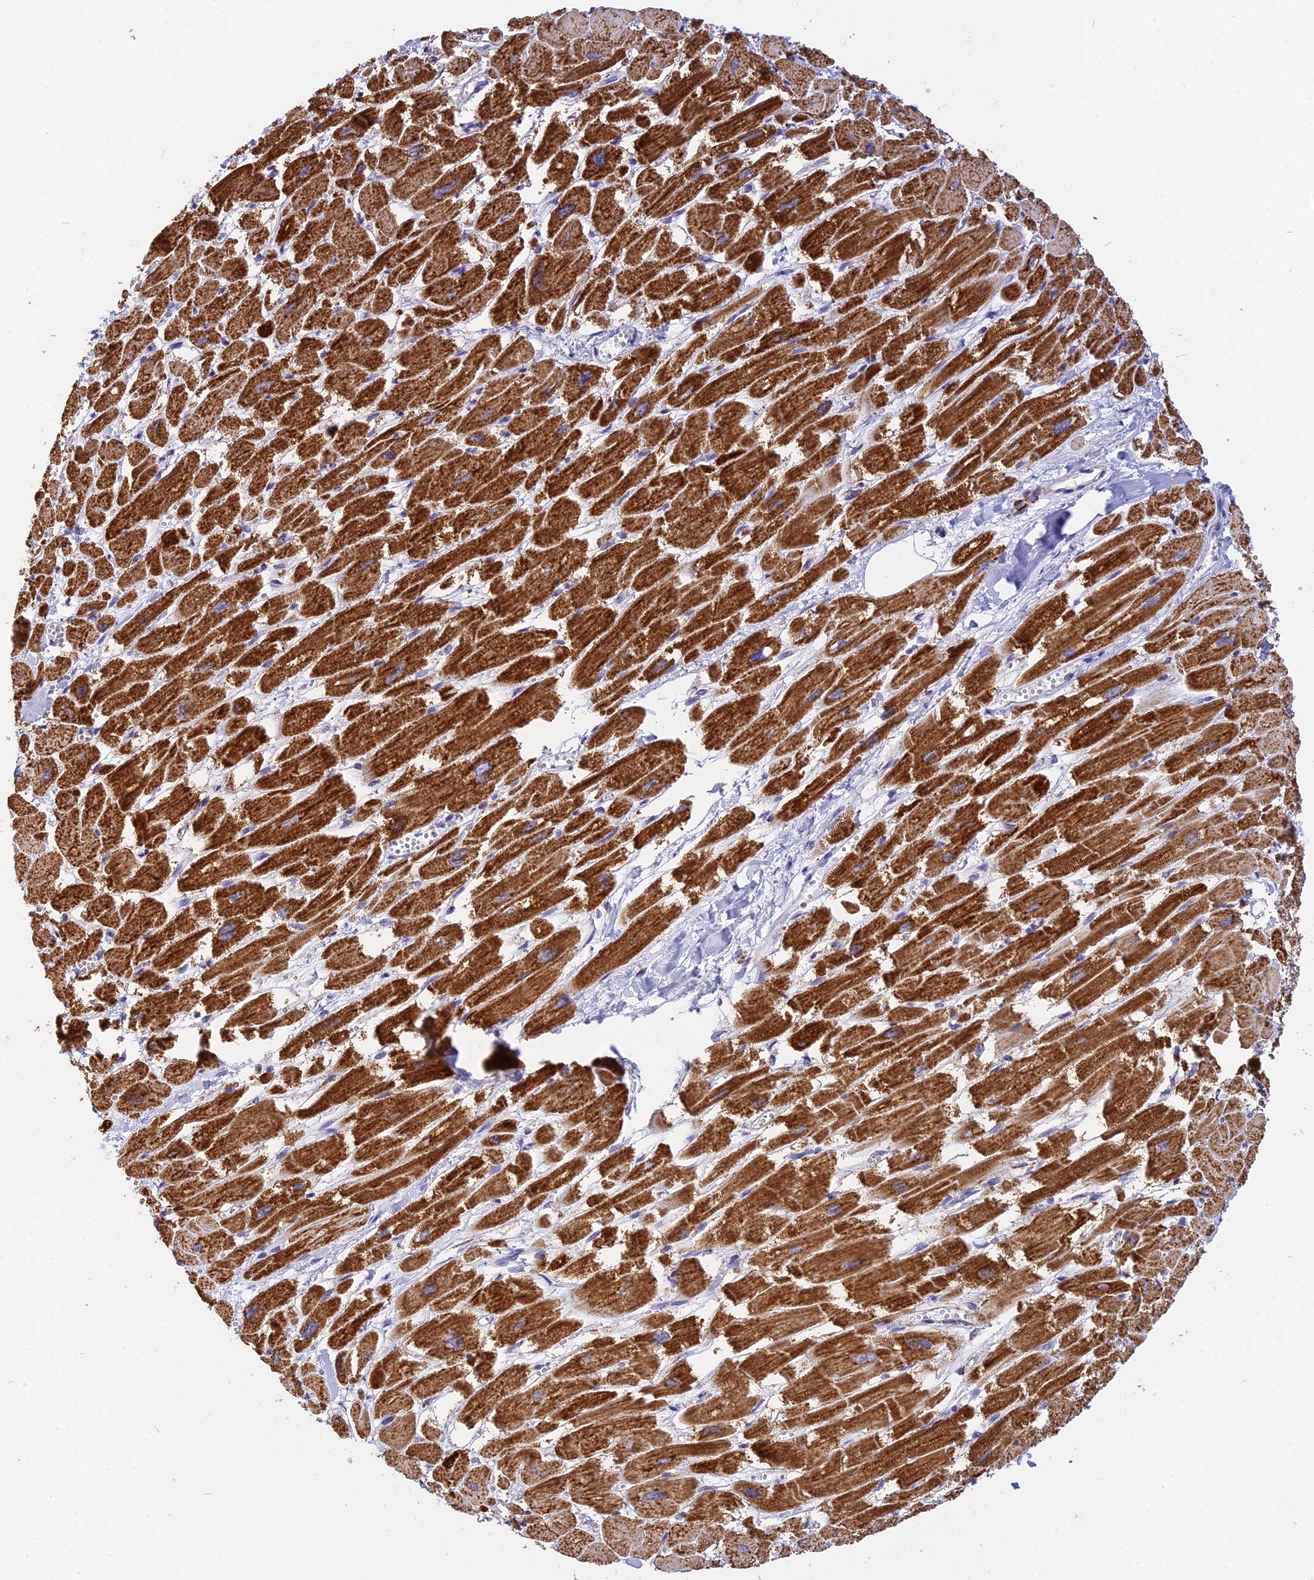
{"staining": {"intensity": "strong", "quantity": ">75%", "location": "cytoplasmic/membranous"}, "tissue": "heart muscle", "cell_type": "Cardiomyocytes", "image_type": "normal", "snomed": [{"axis": "morphology", "description": "Normal tissue, NOS"}, {"axis": "topography", "description": "Heart"}], "caption": "Heart muscle stained for a protein exhibits strong cytoplasmic/membranous positivity in cardiomyocytes. Using DAB (brown) and hematoxylin (blue) stains, captured at high magnification using brightfield microscopy.", "gene": "VDAC2", "patient": {"sex": "male", "age": 54}}